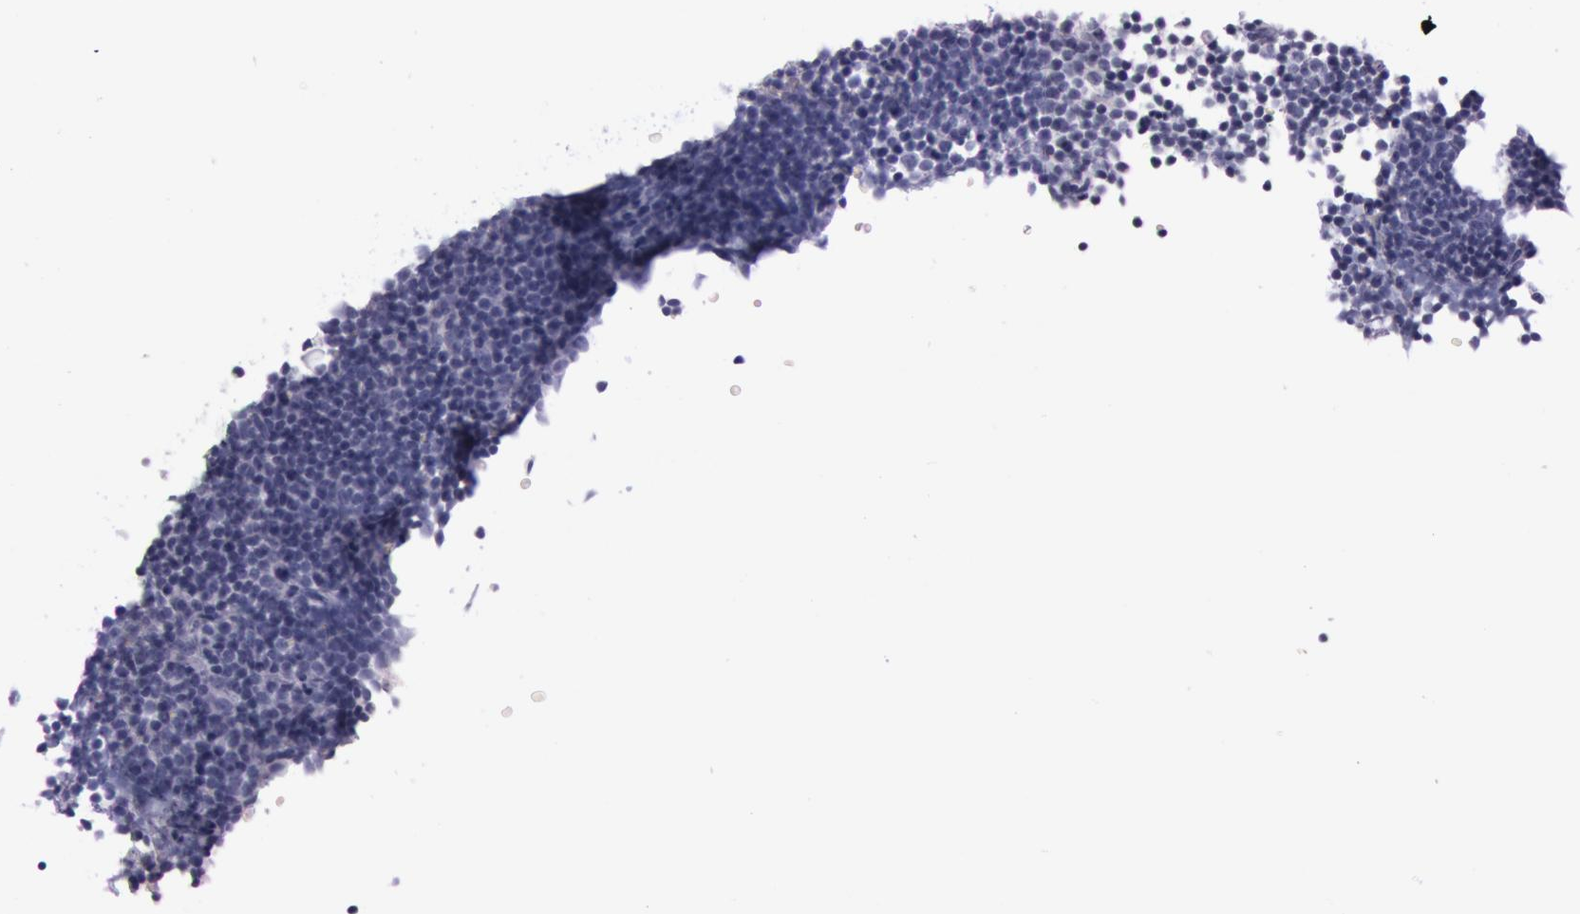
{"staining": {"intensity": "negative", "quantity": "none", "location": "none"}, "tissue": "lymphoma", "cell_type": "Tumor cells", "image_type": "cancer", "snomed": [{"axis": "morphology", "description": "Malignant lymphoma, non-Hodgkin's type, Low grade"}, {"axis": "topography", "description": "Lymph node"}], "caption": "Image shows no protein staining in tumor cells of lymphoma tissue. (Brightfield microscopy of DAB (3,3'-diaminobenzidine) immunohistochemistry (IHC) at high magnification).", "gene": "FOLH1", "patient": {"sex": "female", "age": 69}}